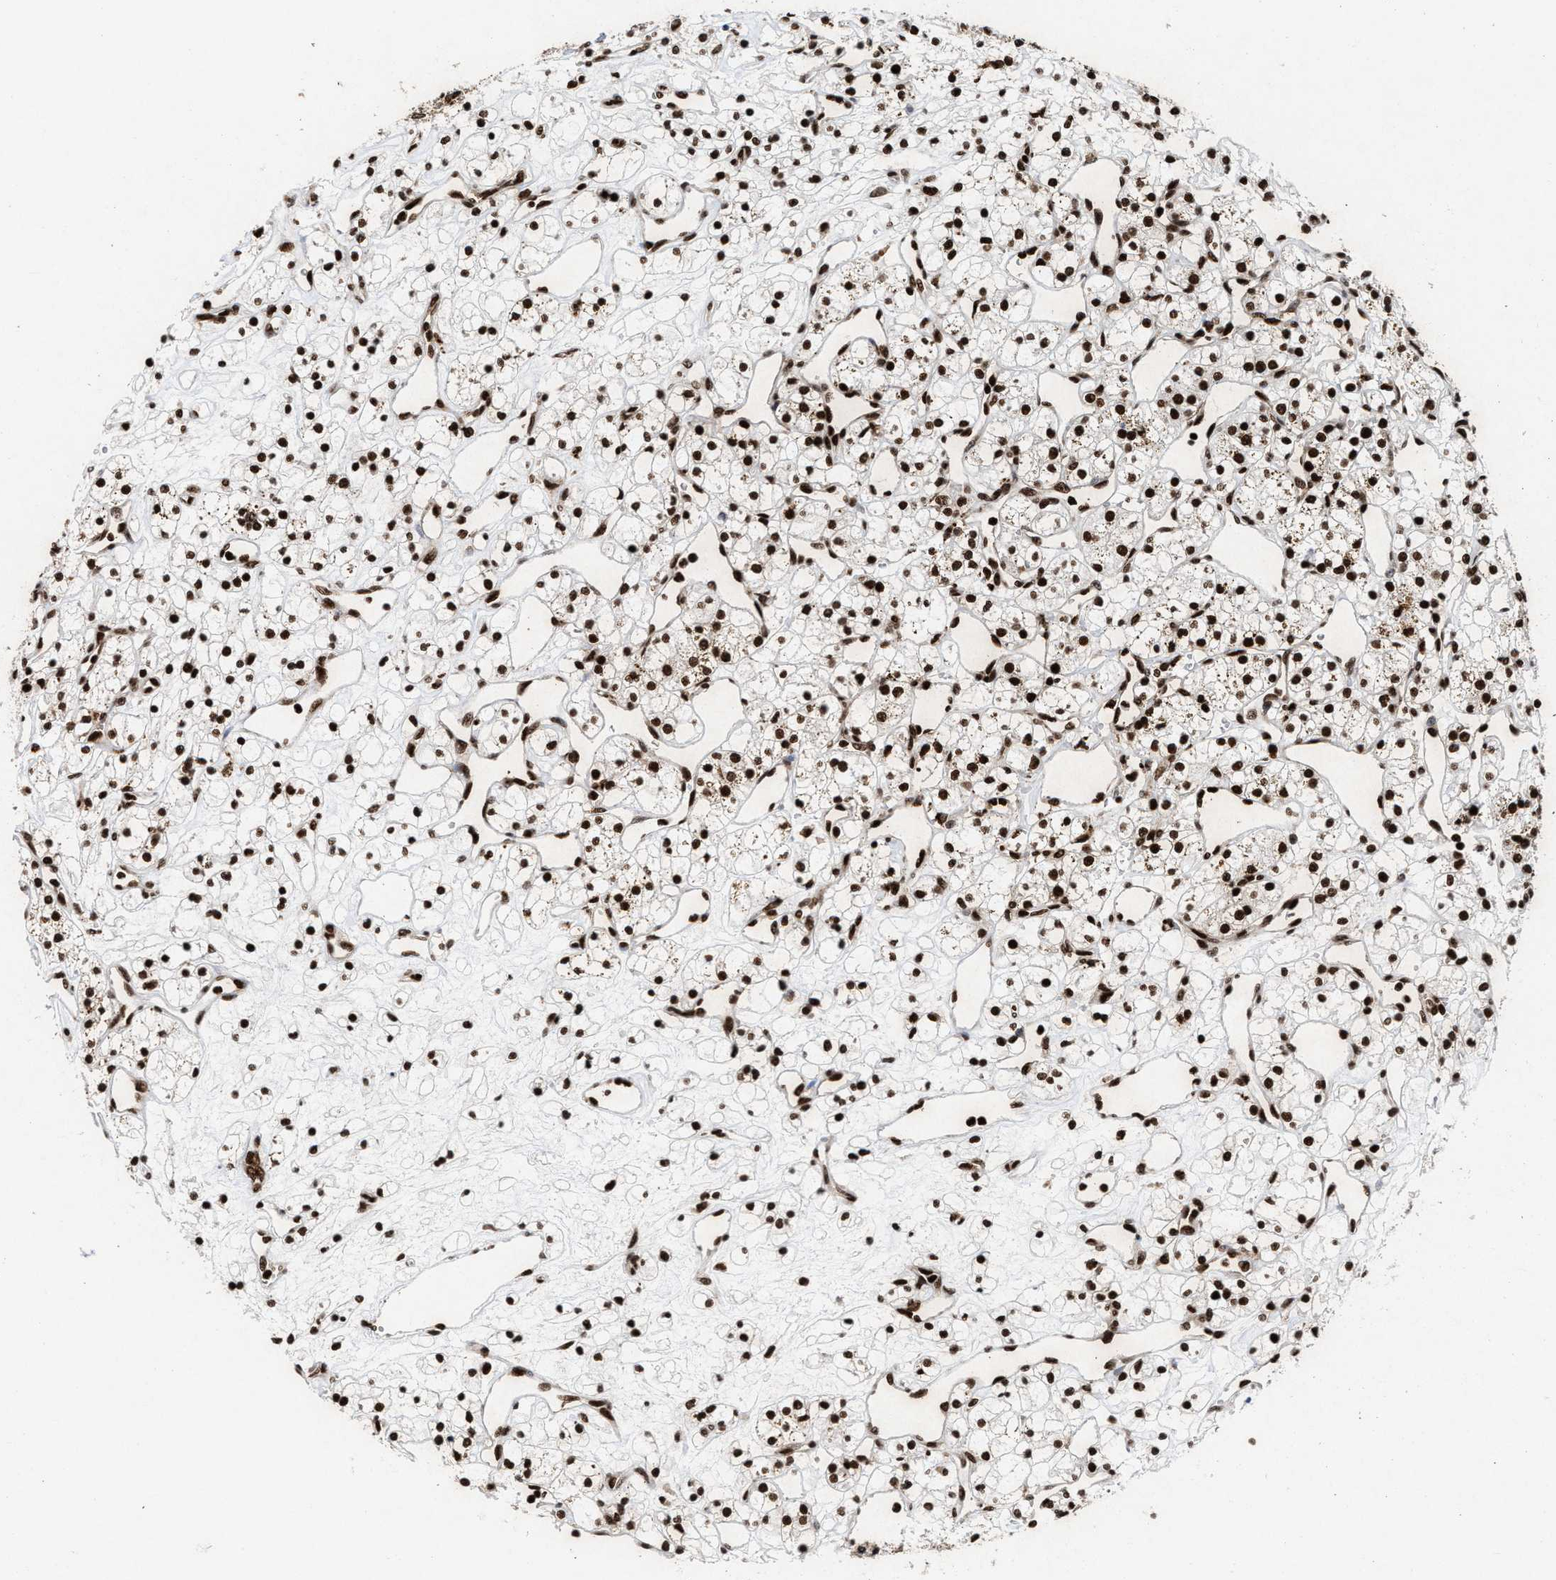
{"staining": {"intensity": "strong", "quantity": ">75%", "location": "nuclear"}, "tissue": "renal cancer", "cell_type": "Tumor cells", "image_type": "cancer", "snomed": [{"axis": "morphology", "description": "Adenocarcinoma, NOS"}, {"axis": "topography", "description": "Kidney"}], "caption": "Protein positivity by immunohistochemistry (IHC) displays strong nuclear staining in approximately >75% of tumor cells in renal cancer.", "gene": "ALYREF", "patient": {"sex": "female", "age": 60}}